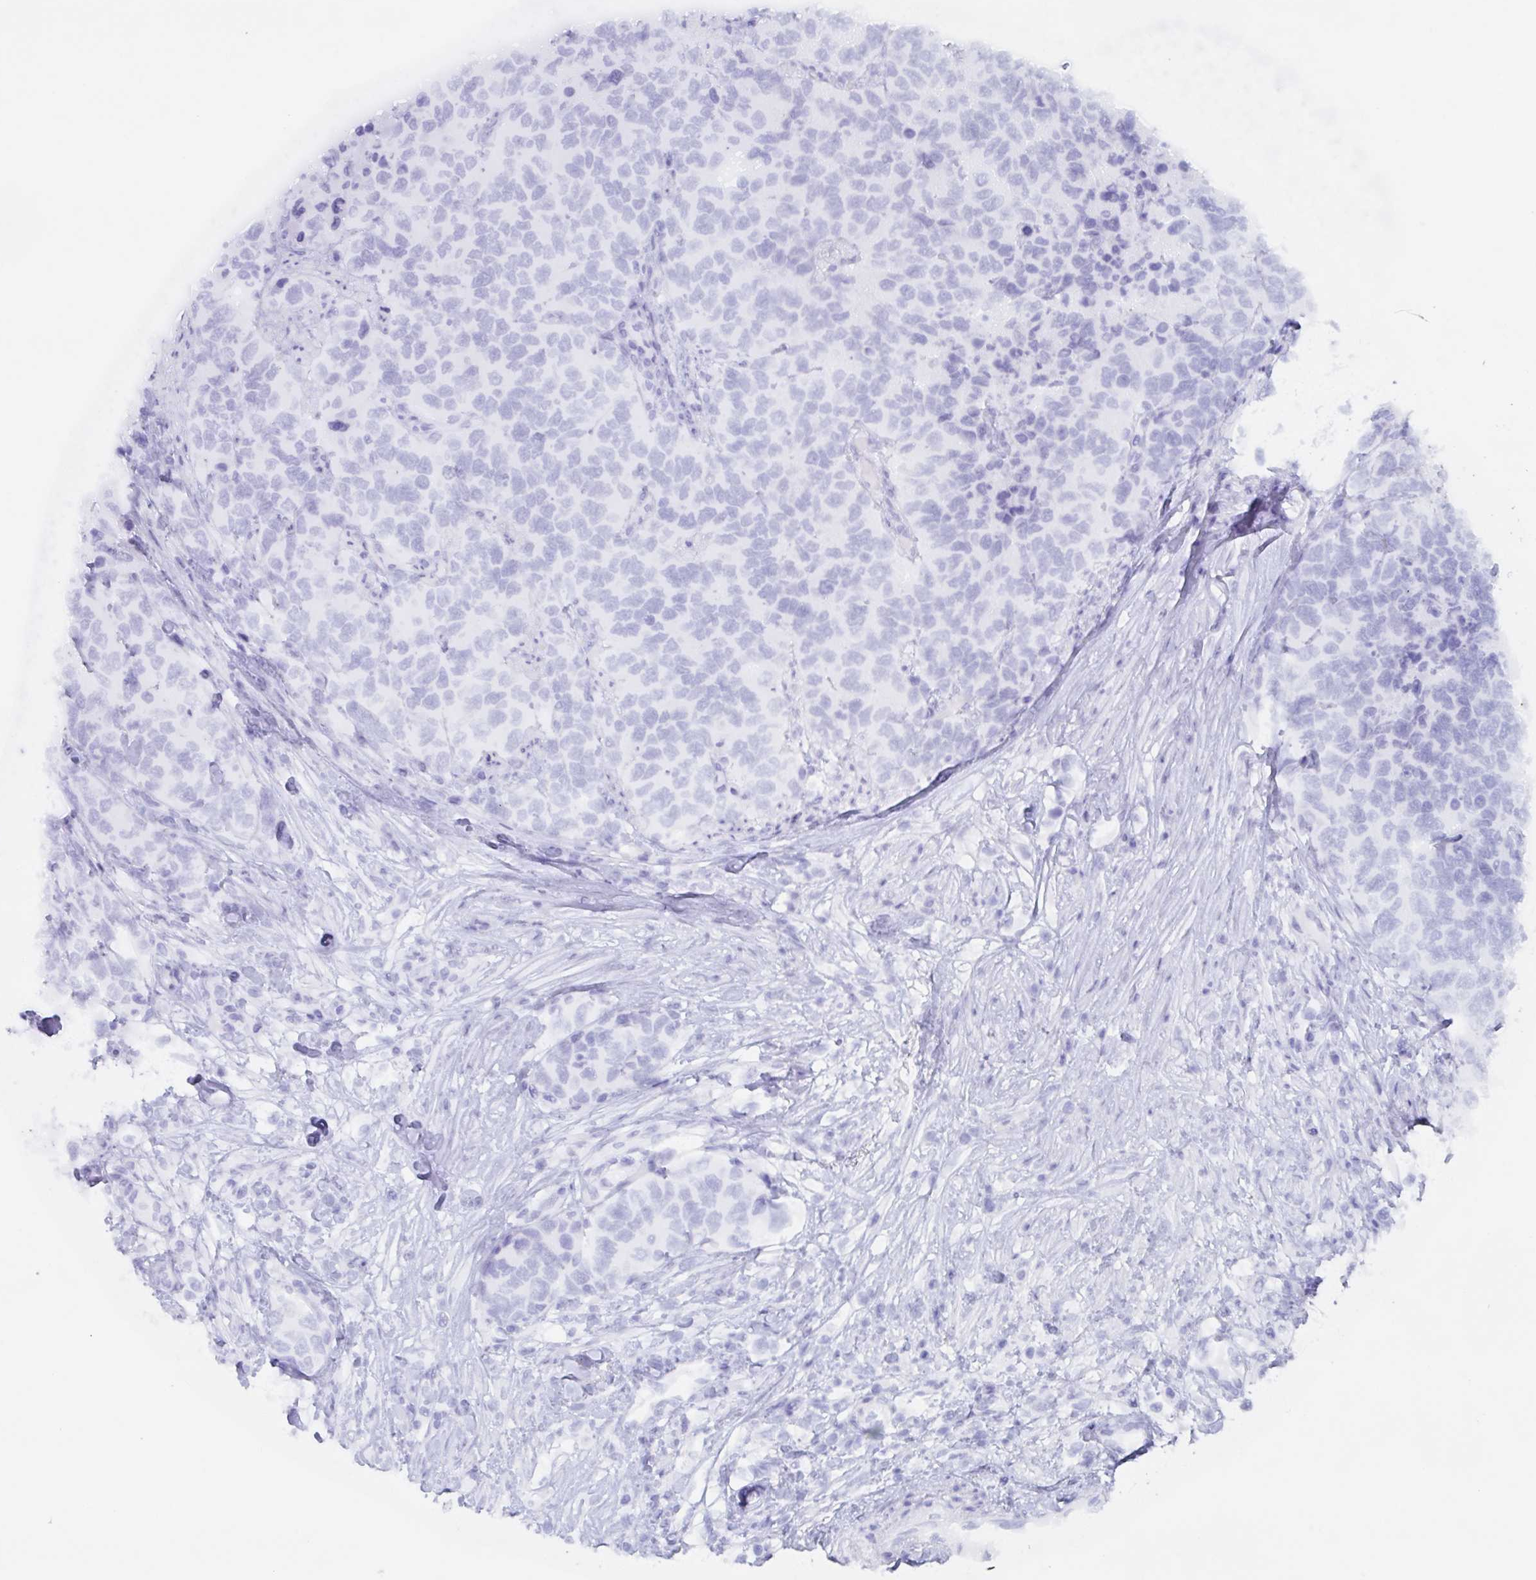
{"staining": {"intensity": "negative", "quantity": "none", "location": "none"}, "tissue": "urothelial cancer", "cell_type": "Tumor cells", "image_type": "cancer", "snomed": [{"axis": "morphology", "description": "Urothelial carcinoma, High grade"}, {"axis": "topography", "description": "Urinary bladder"}], "caption": "High power microscopy histopathology image of an immunohistochemistry photomicrograph of urothelial cancer, revealing no significant expression in tumor cells. (DAB IHC visualized using brightfield microscopy, high magnification).", "gene": "POU2F3", "patient": {"sex": "female", "age": 78}}